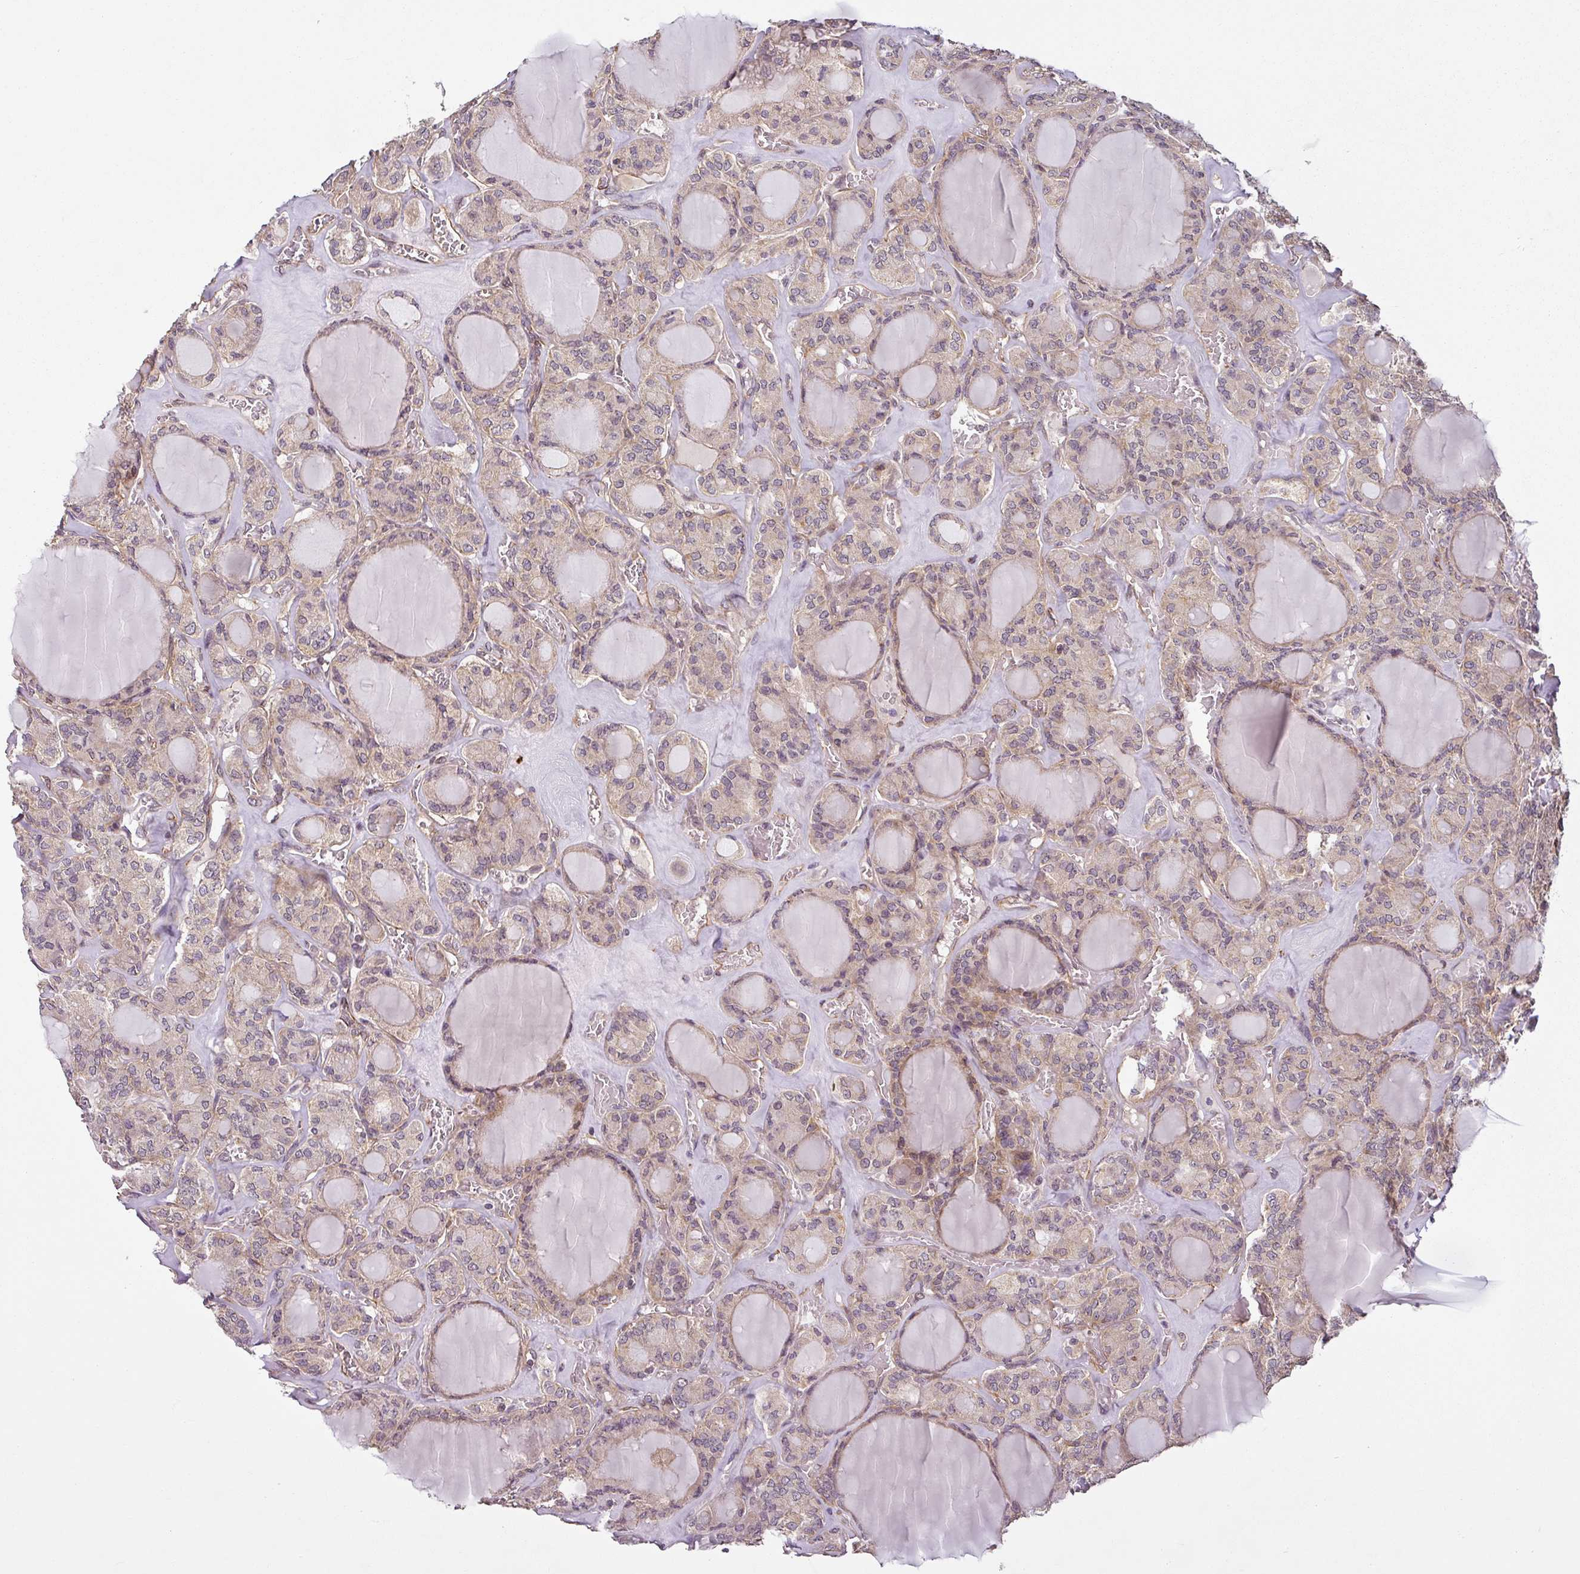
{"staining": {"intensity": "weak", "quantity": ">75%", "location": "cytoplasmic/membranous,nuclear"}, "tissue": "thyroid cancer", "cell_type": "Tumor cells", "image_type": "cancer", "snomed": [{"axis": "morphology", "description": "Papillary adenocarcinoma, NOS"}, {"axis": "topography", "description": "Thyroid gland"}], "caption": "About >75% of tumor cells in human thyroid cancer (papillary adenocarcinoma) reveal weak cytoplasmic/membranous and nuclear protein staining as visualized by brown immunohistochemical staining.", "gene": "DIMT1", "patient": {"sex": "male", "age": 87}}